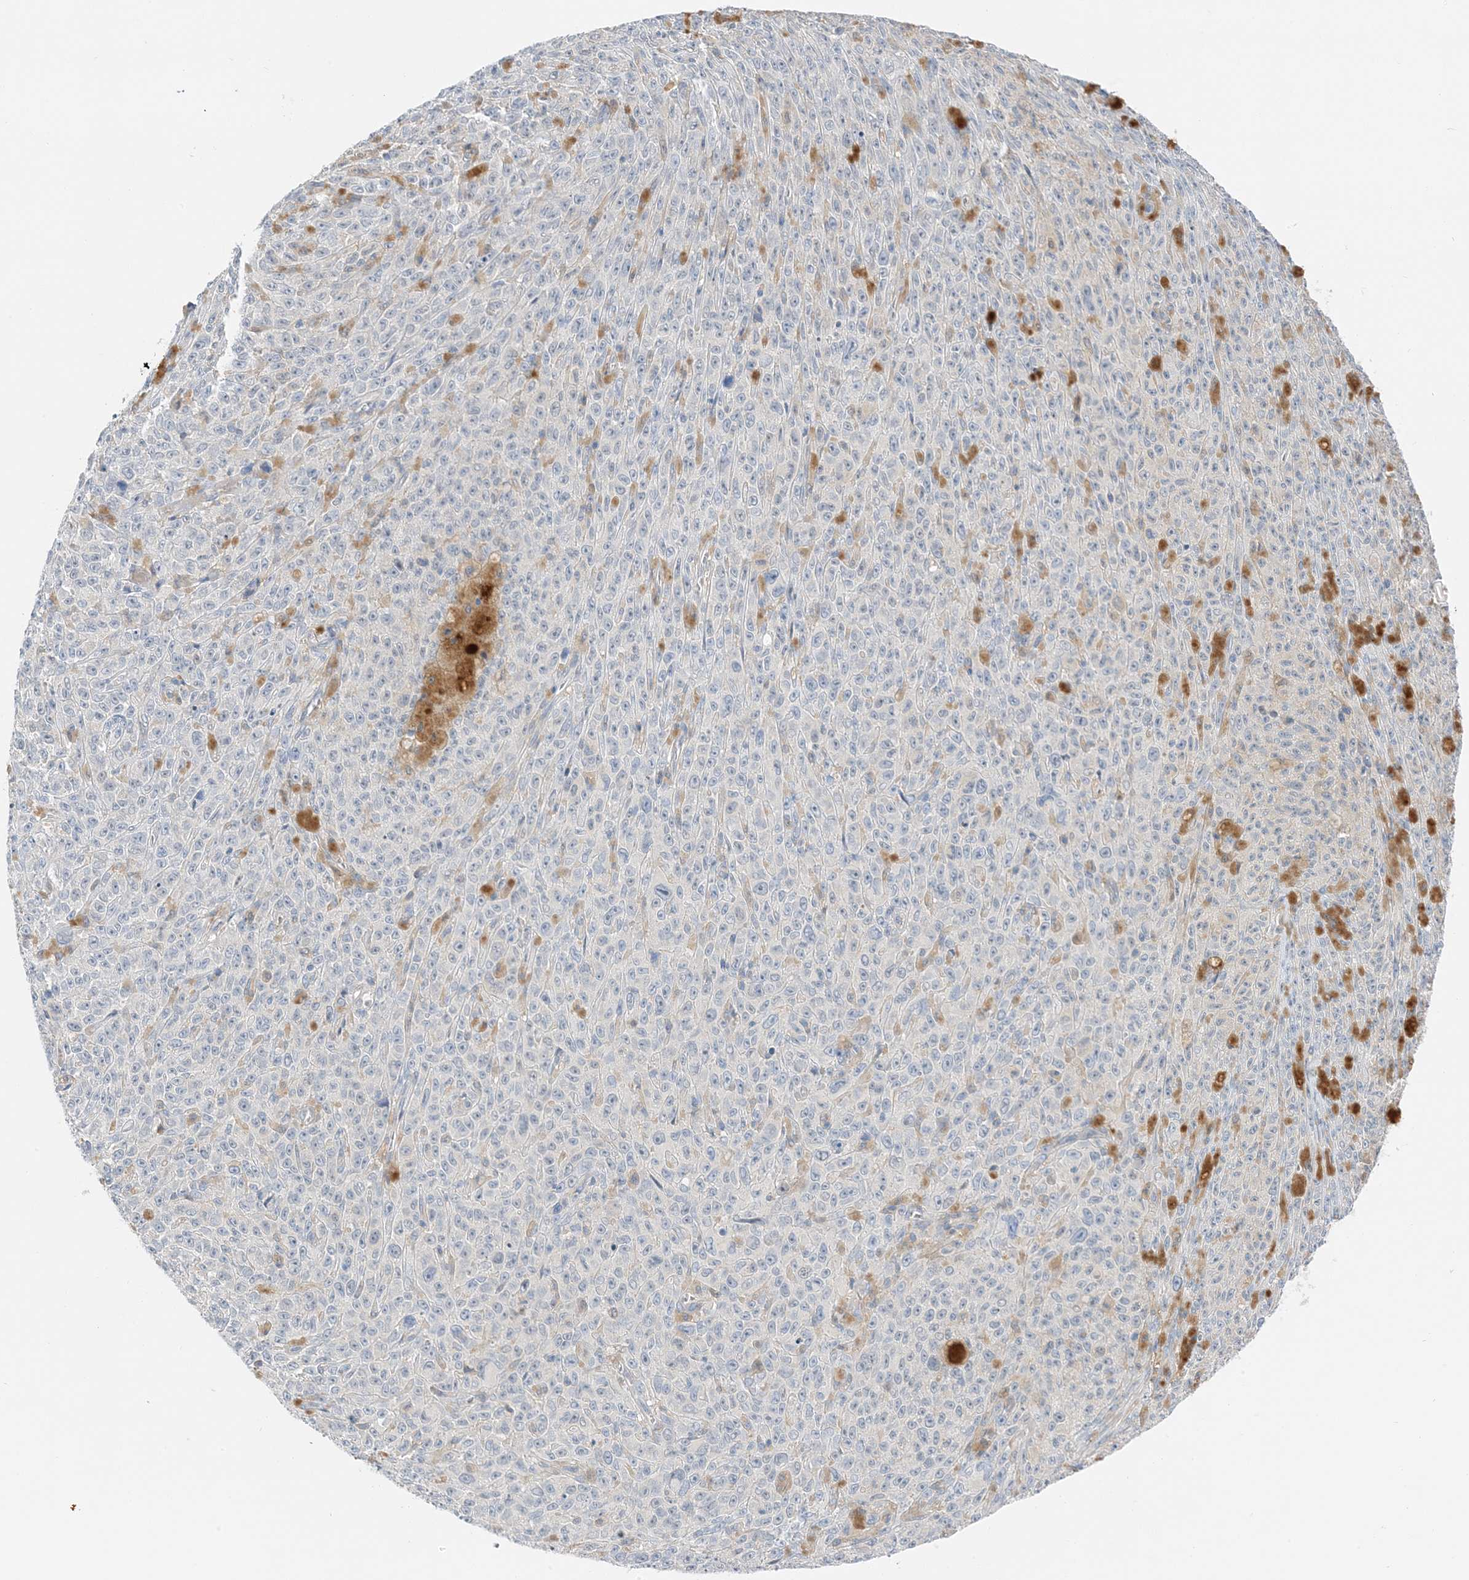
{"staining": {"intensity": "negative", "quantity": "none", "location": "none"}, "tissue": "melanoma", "cell_type": "Tumor cells", "image_type": "cancer", "snomed": [{"axis": "morphology", "description": "Malignant melanoma, NOS"}, {"axis": "topography", "description": "Skin"}], "caption": "Malignant melanoma was stained to show a protein in brown. There is no significant expression in tumor cells.", "gene": "KIFBP", "patient": {"sex": "female", "age": 82}}